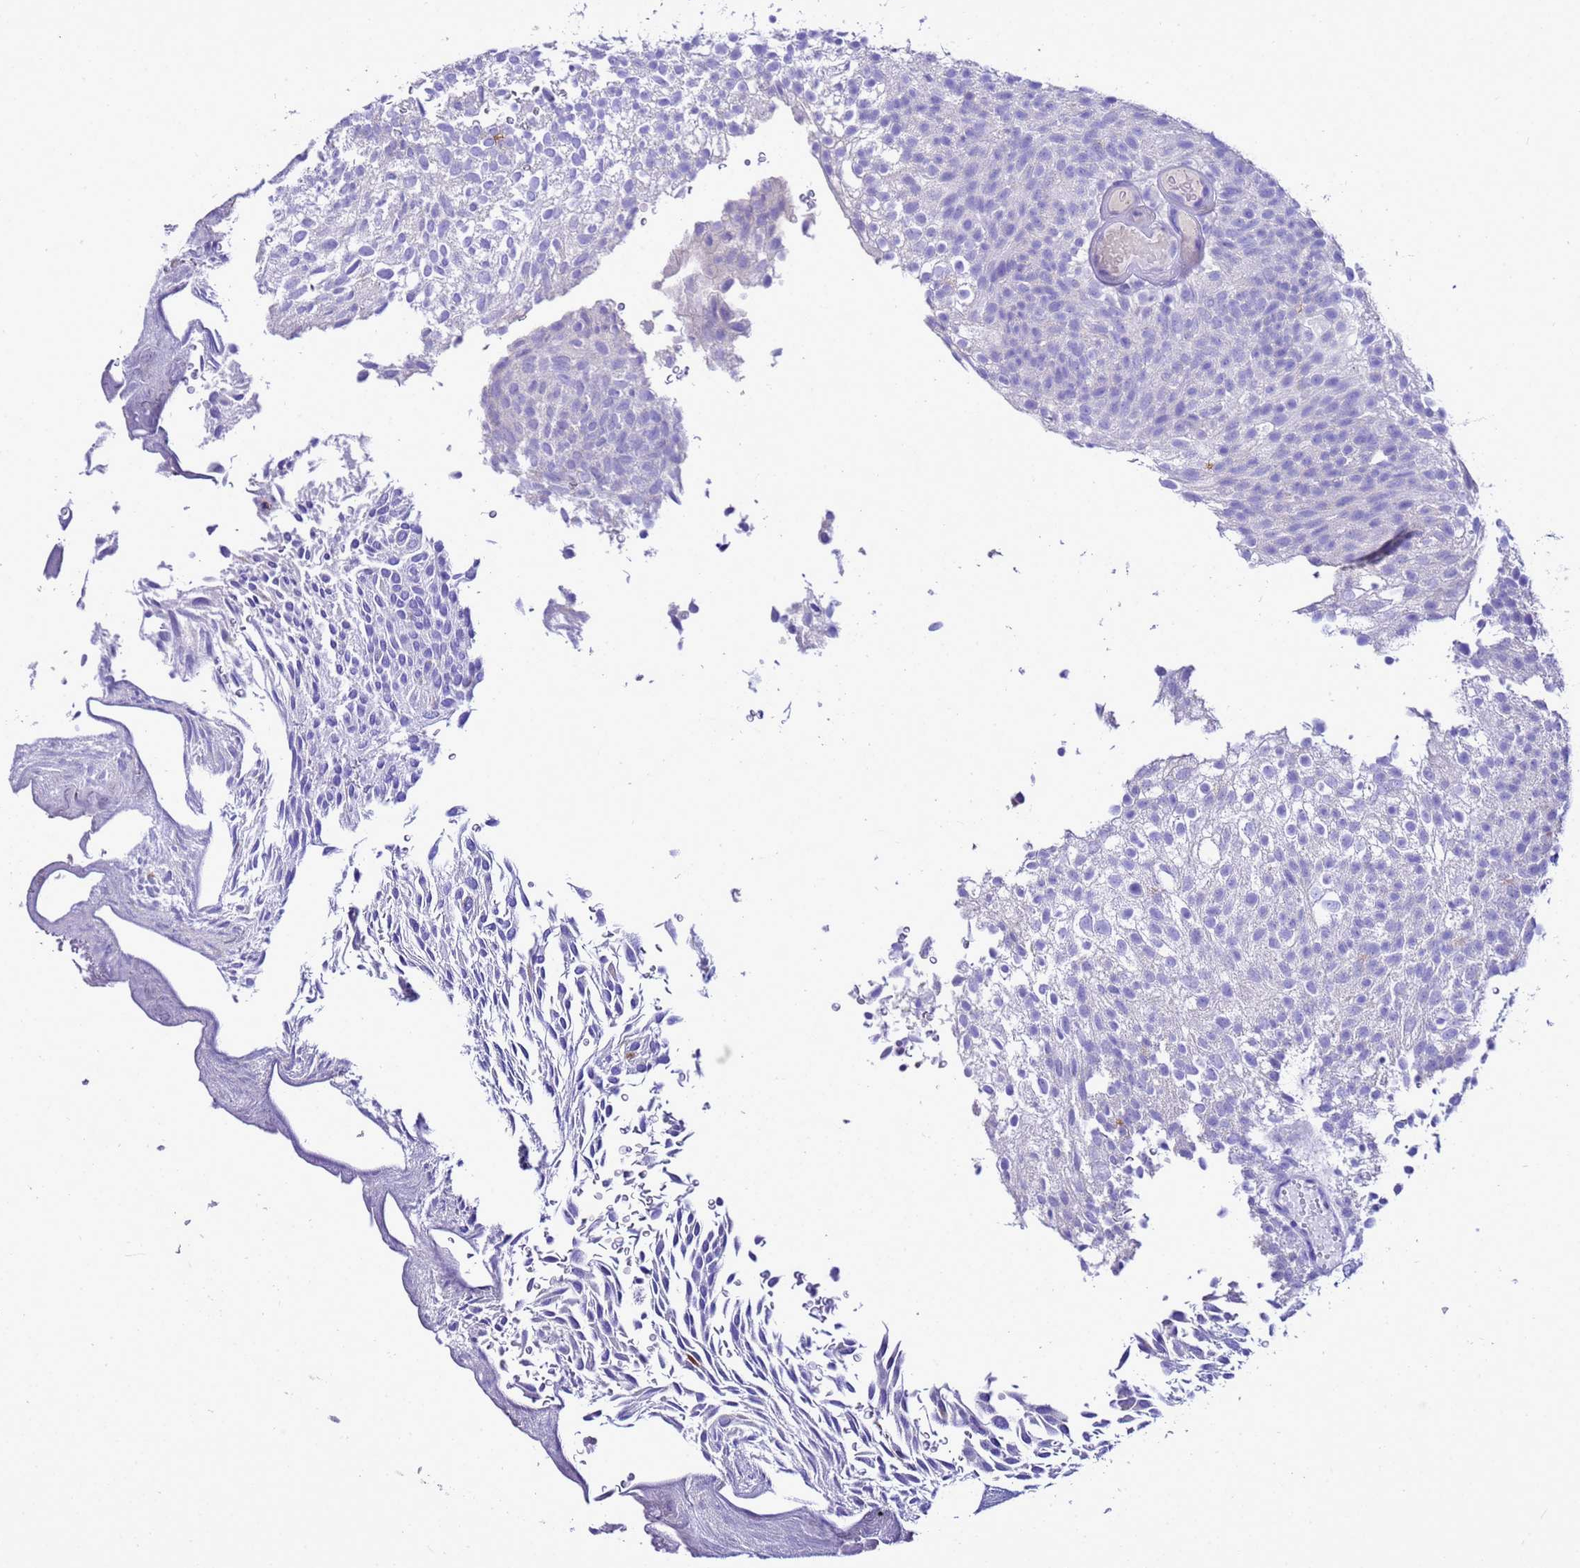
{"staining": {"intensity": "negative", "quantity": "none", "location": "none"}, "tissue": "urothelial cancer", "cell_type": "Tumor cells", "image_type": "cancer", "snomed": [{"axis": "morphology", "description": "Urothelial carcinoma, Low grade"}, {"axis": "topography", "description": "Urinary bladder"}], "caption": "Micrograph shows no significant protein staining in tumor cells of low-grade urothelial carcinoma.", "gene": "BEST2", "patient": {"sex": "male", "age": 78}}